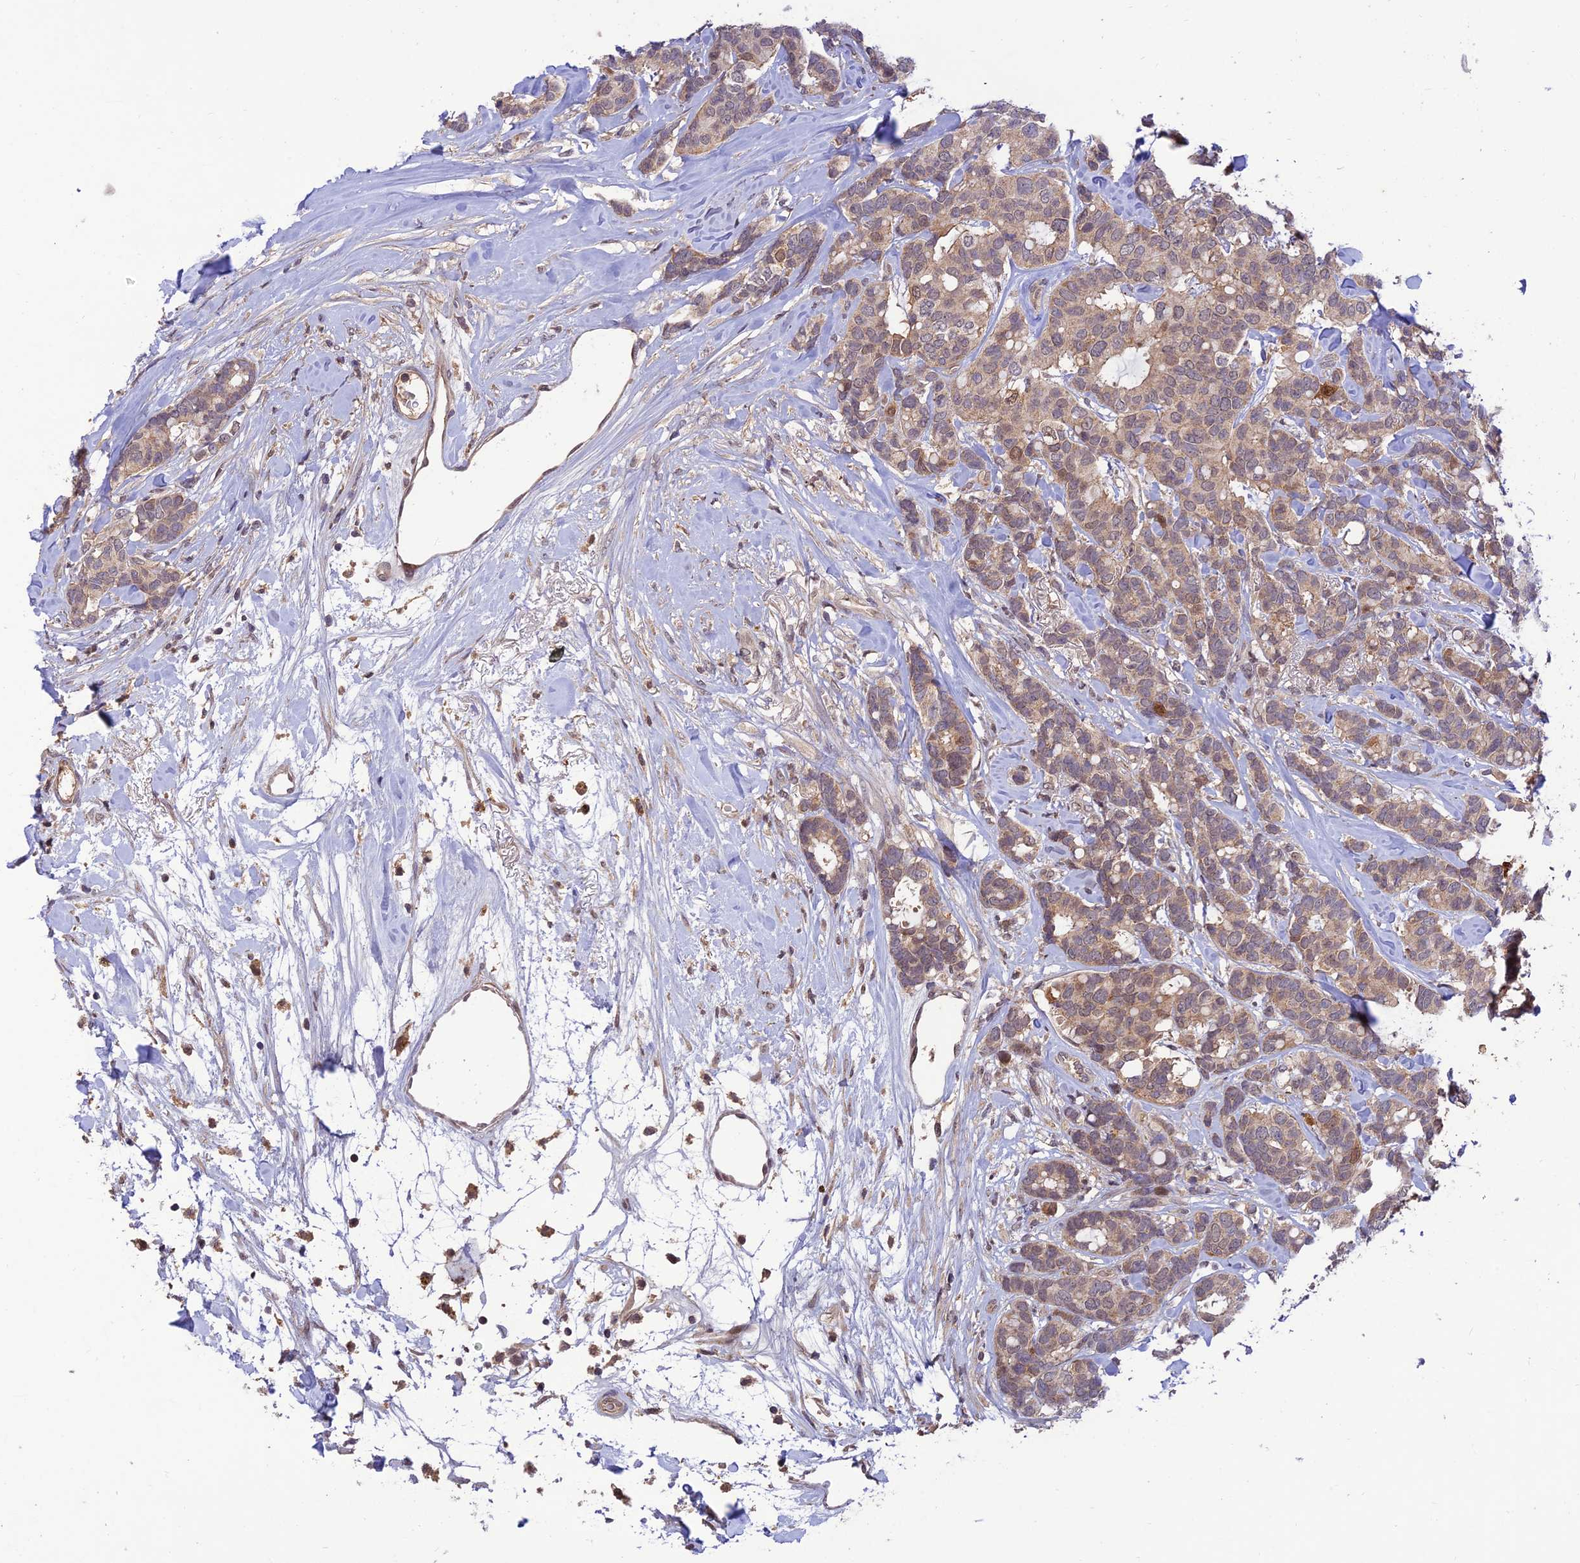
{"staining": {"intensity": "weak", "quantity": ">75%", "location": "cytoplasmic/membranous"}, "tissue": "breast cancer", "cell_type": "Tumor cells", "image_type": "cancer", "snomed": [{"axis": "morphology", "description": "Duct carcinoma"}, {"axis": "topography", "description": "Breast"}], "caption": "Immunohistochemistry (DAB (3,3'-diaminobenzidine)) staining of breast cancer (intraductal carcinoma) demonstrates weak cytoplasmic/membranous protein expression in approximately >75% of tumor cells.", "gene": "REV1", "patient": {"sex": "female", "age": 87}}